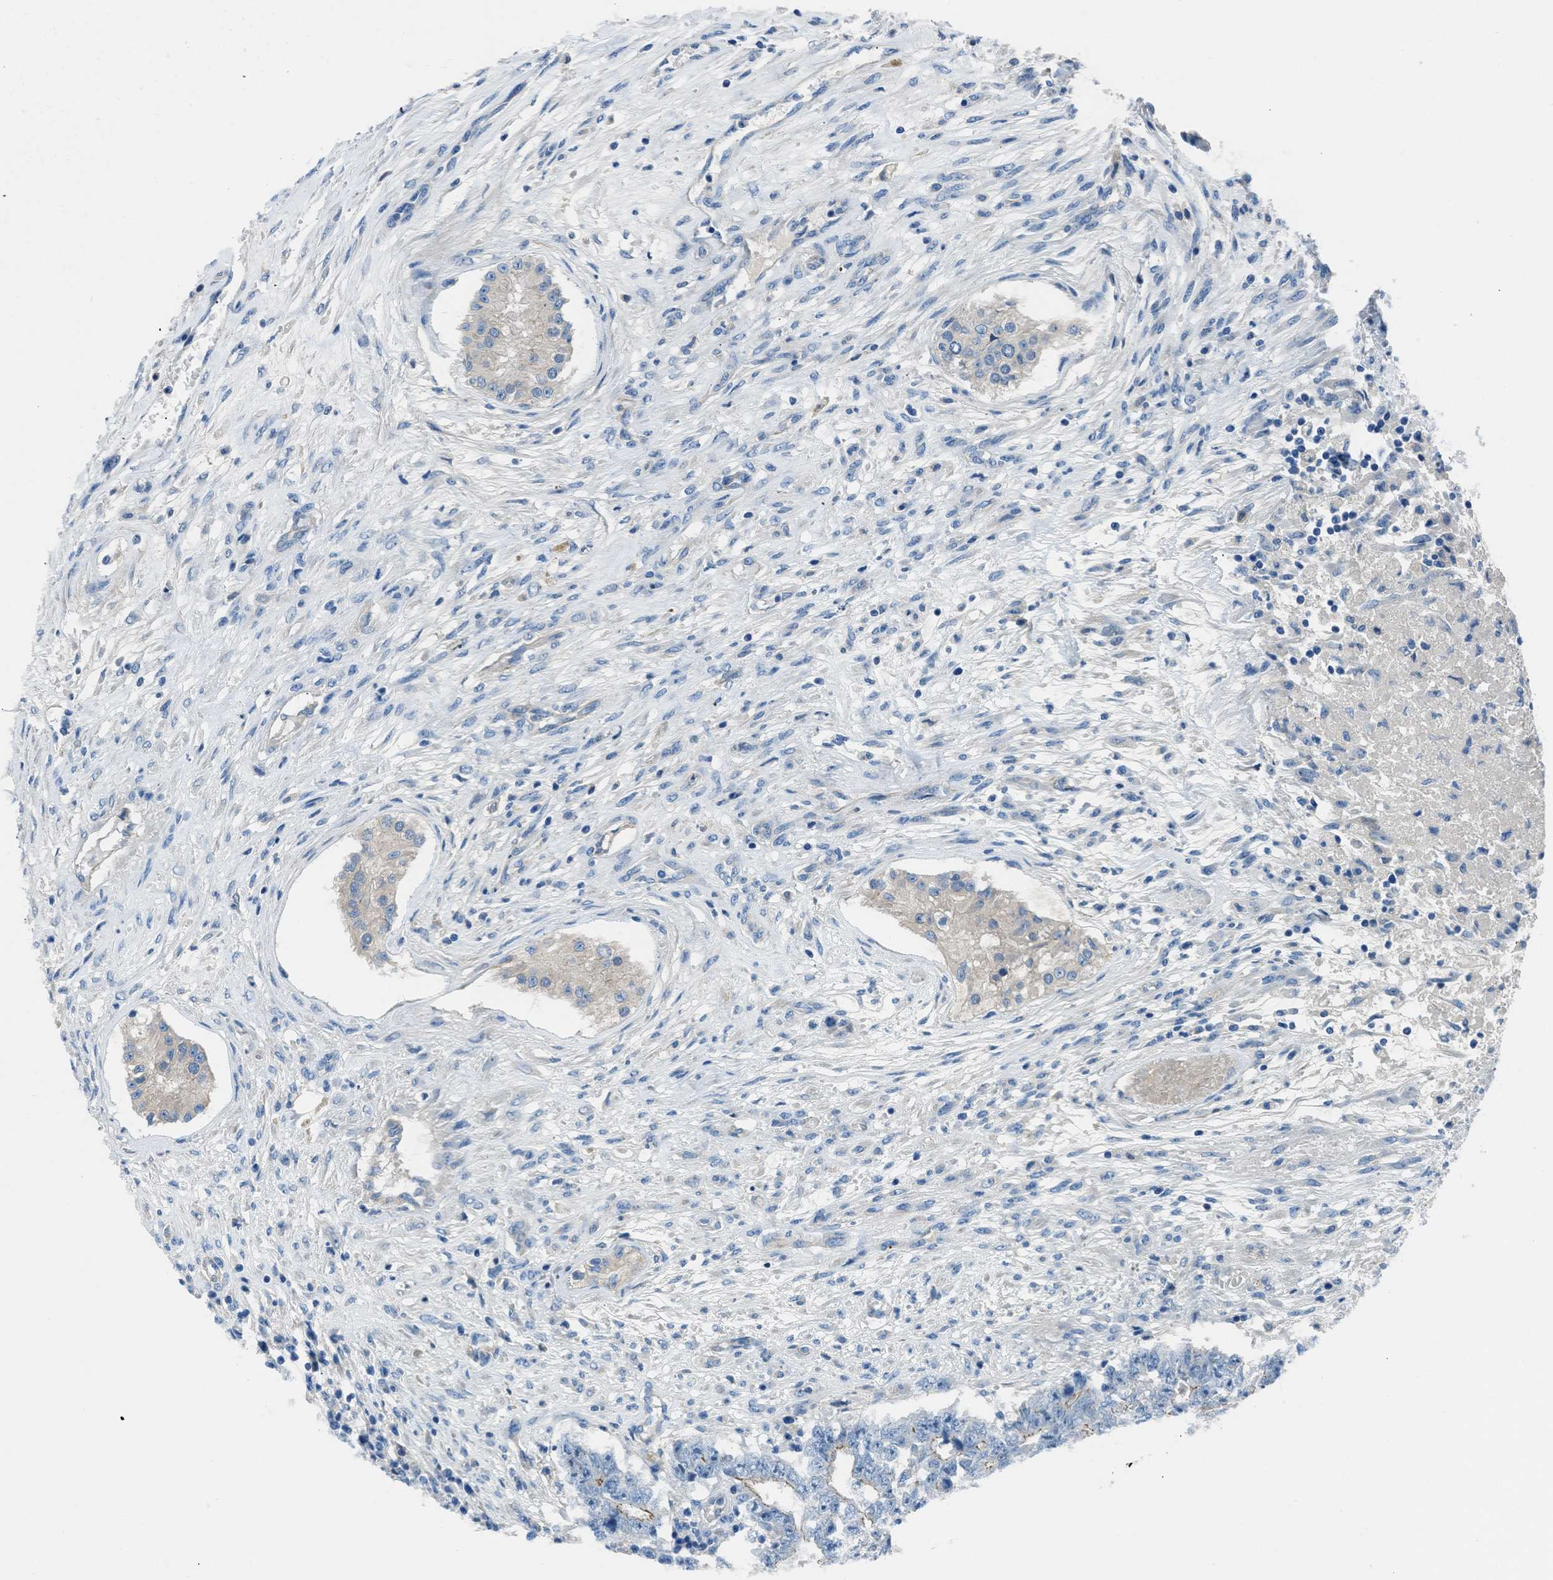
{"staining": {"intensity": "negative", "quantity": "none", "location": "none"}, "tissue": "testis cancer", "cell_type": "Tumor cells", "image_type": "cancer", "snomed": [{"axis": "morphology", "description": "Carcinoma, Embryonal, NOS"}, {"axis": "topography", "description": "Testis"}], "caption": "Immunohistochemistry (IHC) histopathology image of neoplastic tissue: human testis embryonal carcinoma stained with DAB (3,3'-diaminobenzidine) shows no significant protein staining in tumor cells.", "gene": "SLC38A6", "patient": {"sex": "male", "age": 25}}